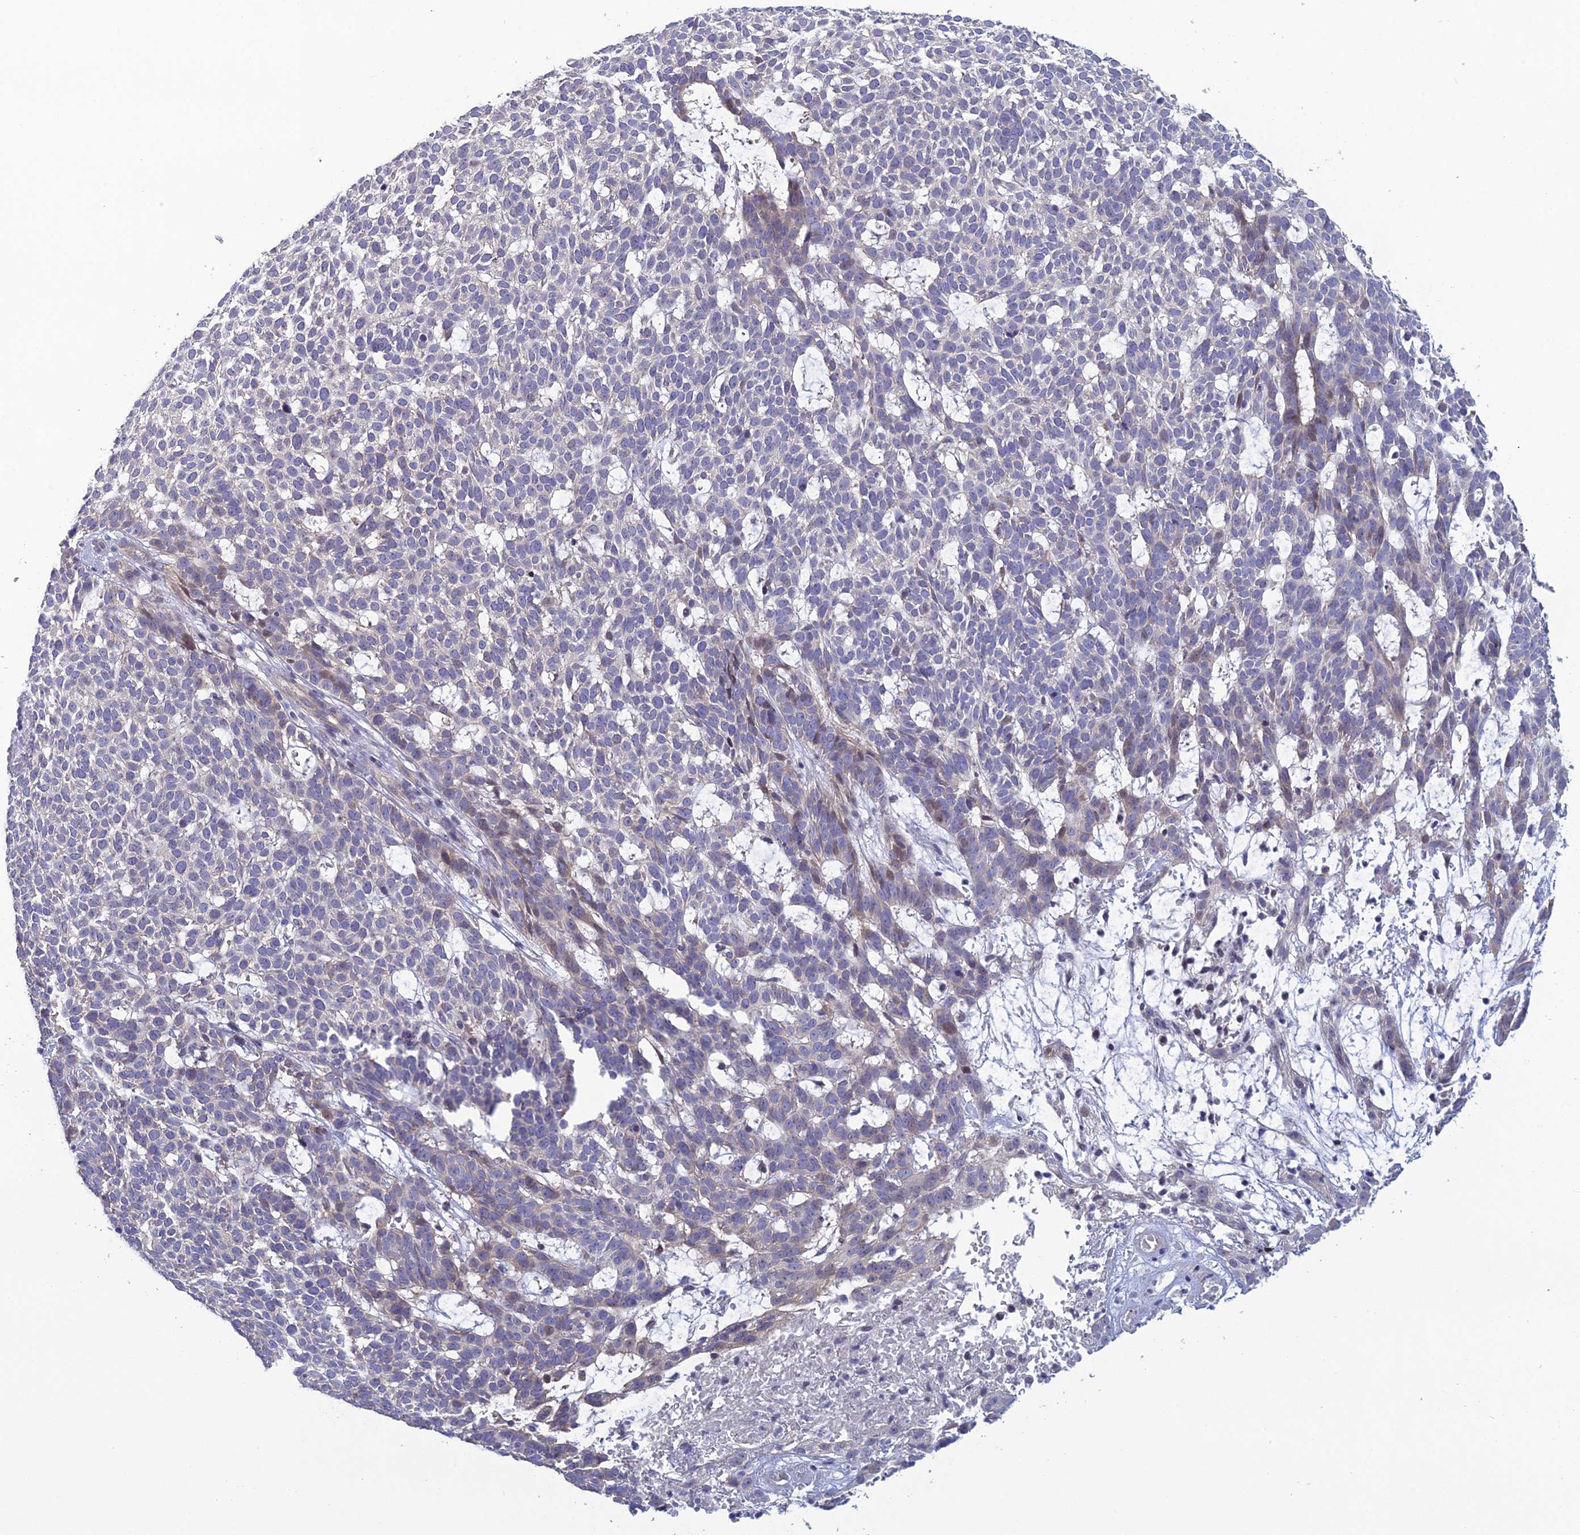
{"staining": {"intensity": "weak", "quantity": "<25%", "location": "cytoplasmic/membranous"}, "tissue": "skin cancer", "cell_type": "Tumor cells", "image_type": "cancer", "snomed": [{"axis": "morphology", "description": "Basal cell carcinoma"}, {"axis": "topography", "description": "Skin"}], "caption": "DAB immunohistochemical staining of skin cancer displays no significant staining in tumor cells. (DAB (3,3'-diaminobenzidine) IHC with hematoxylin counter stain).", "gene": "LZTS2", "patient": {"sex": "female", "age": 78}}